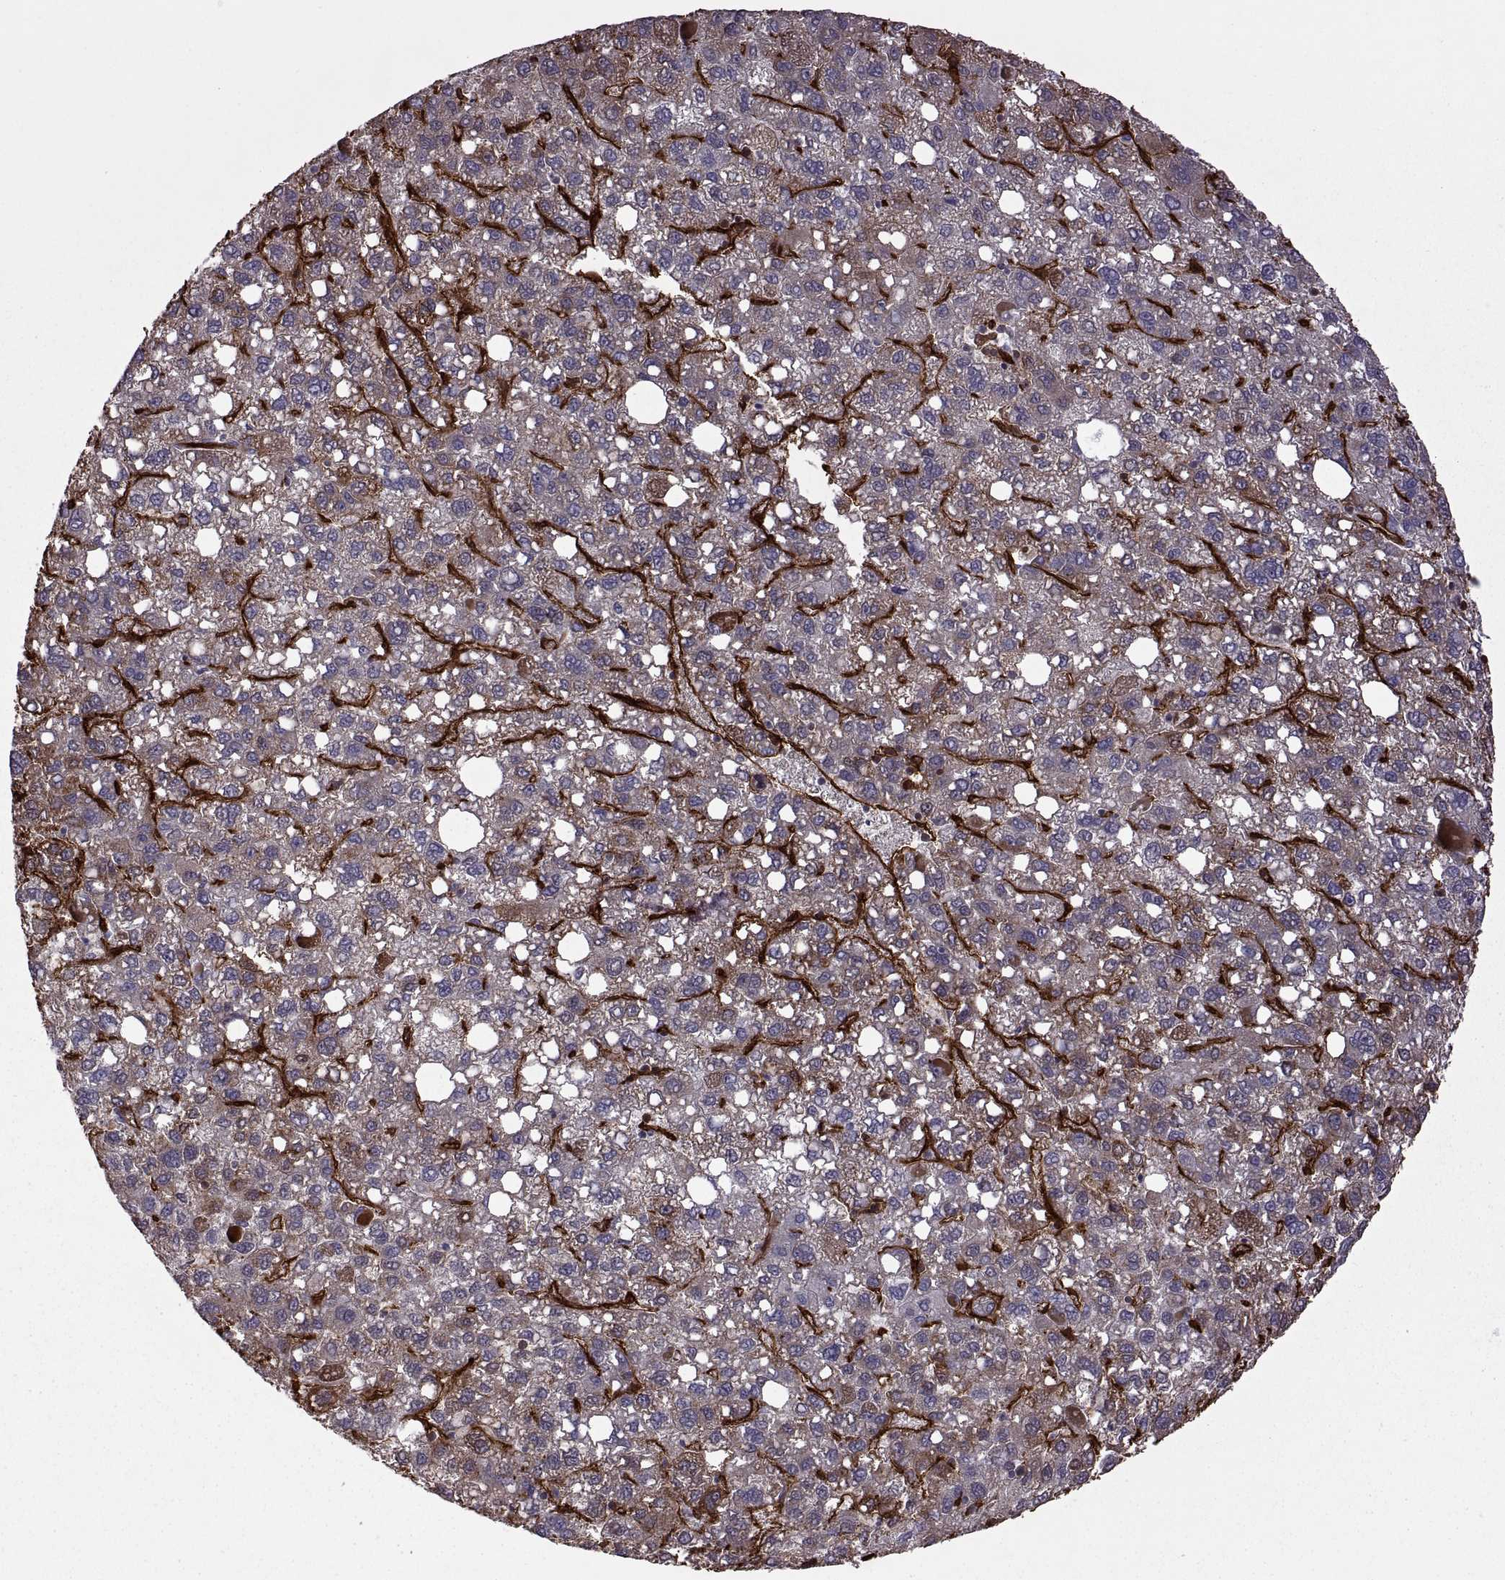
{"staining": {"intensity": "moderate", "quantity": "<25%", "location": "cytoplasmic/membranous"}, "tissue": "liver cancer", "cell_type": "Tumor cells", "image_type": "cancer", "snomed": [{"axis": "morphology", "description": "Carcinoma, Hepatocellular, NOS"}, {"axis": "topography", "description": "Liver"}], "caption": "Tumor cells exhibit low levels of moderate cytoplasmic/membranous expression in approximately <25% of cells in human liver cancer (hepatocellular carcinoma). Using DAB (brown) and hematoxylin (blue) stains, captured at high magnification using brightfield microscopy.", "gene": "S100A10", "patient": {"sex": "female", "age": 82}}